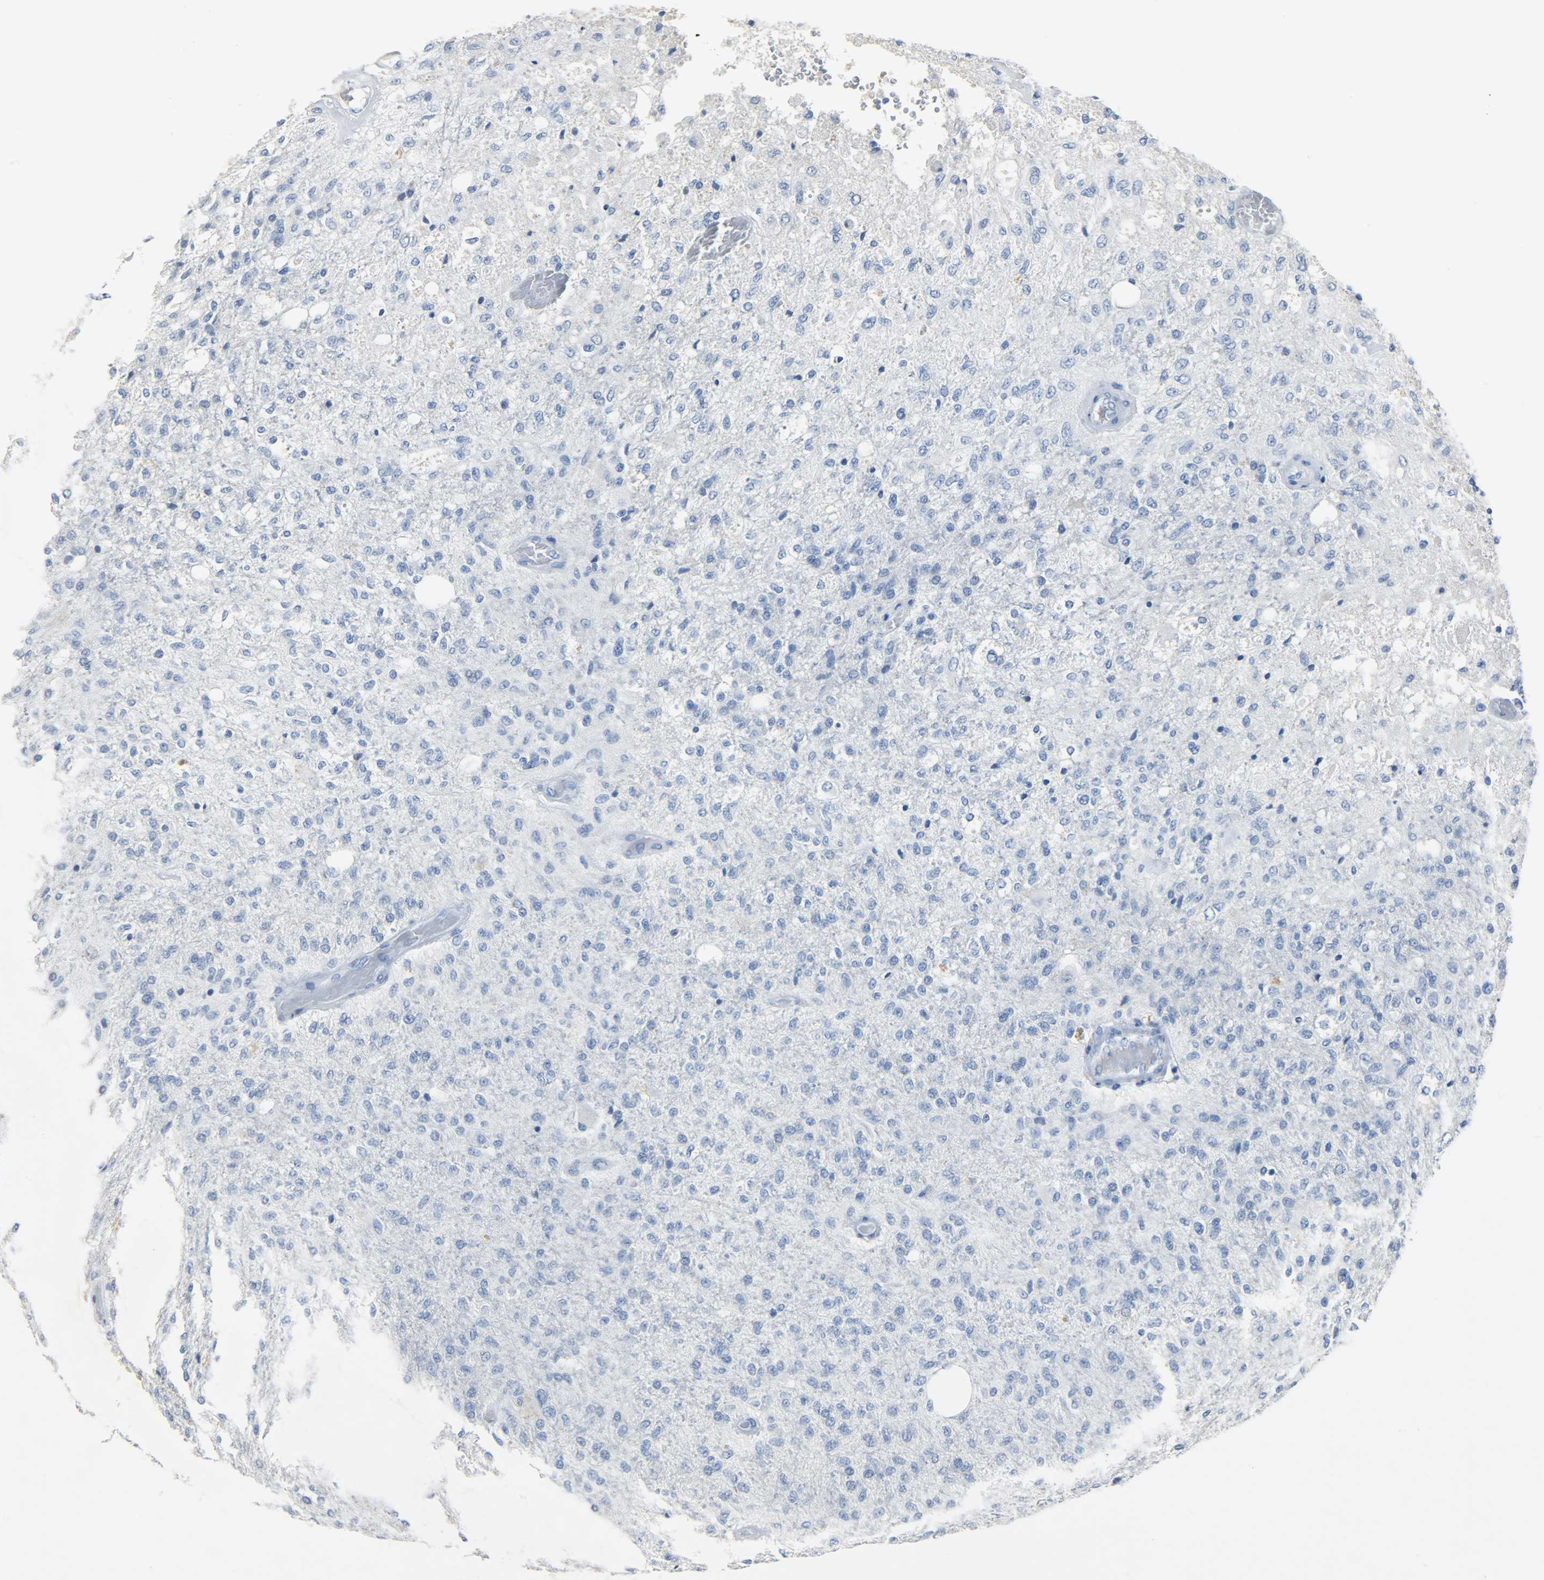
{"staining": {"intensity": "negative", "quantity": "none", "location": "none"}, "tissue": "glioma", "cell_type": "Tumor cells", "image_type": "cancer", "snomed": [{"axis": "morphology", "description": "Normal tissue, NOS"}, {"axis": "morphology", "description": "Glioma, malignant, High grade"}, {"axis": "topography", "description": "Cerebral cortex"}], "caption": "There is no significant positivity in tumor cells of glioma. (IHC, brightfield microscopy, high magnification).", "gene": "CRP", "patient": {"sex": "male", "age": 77}}